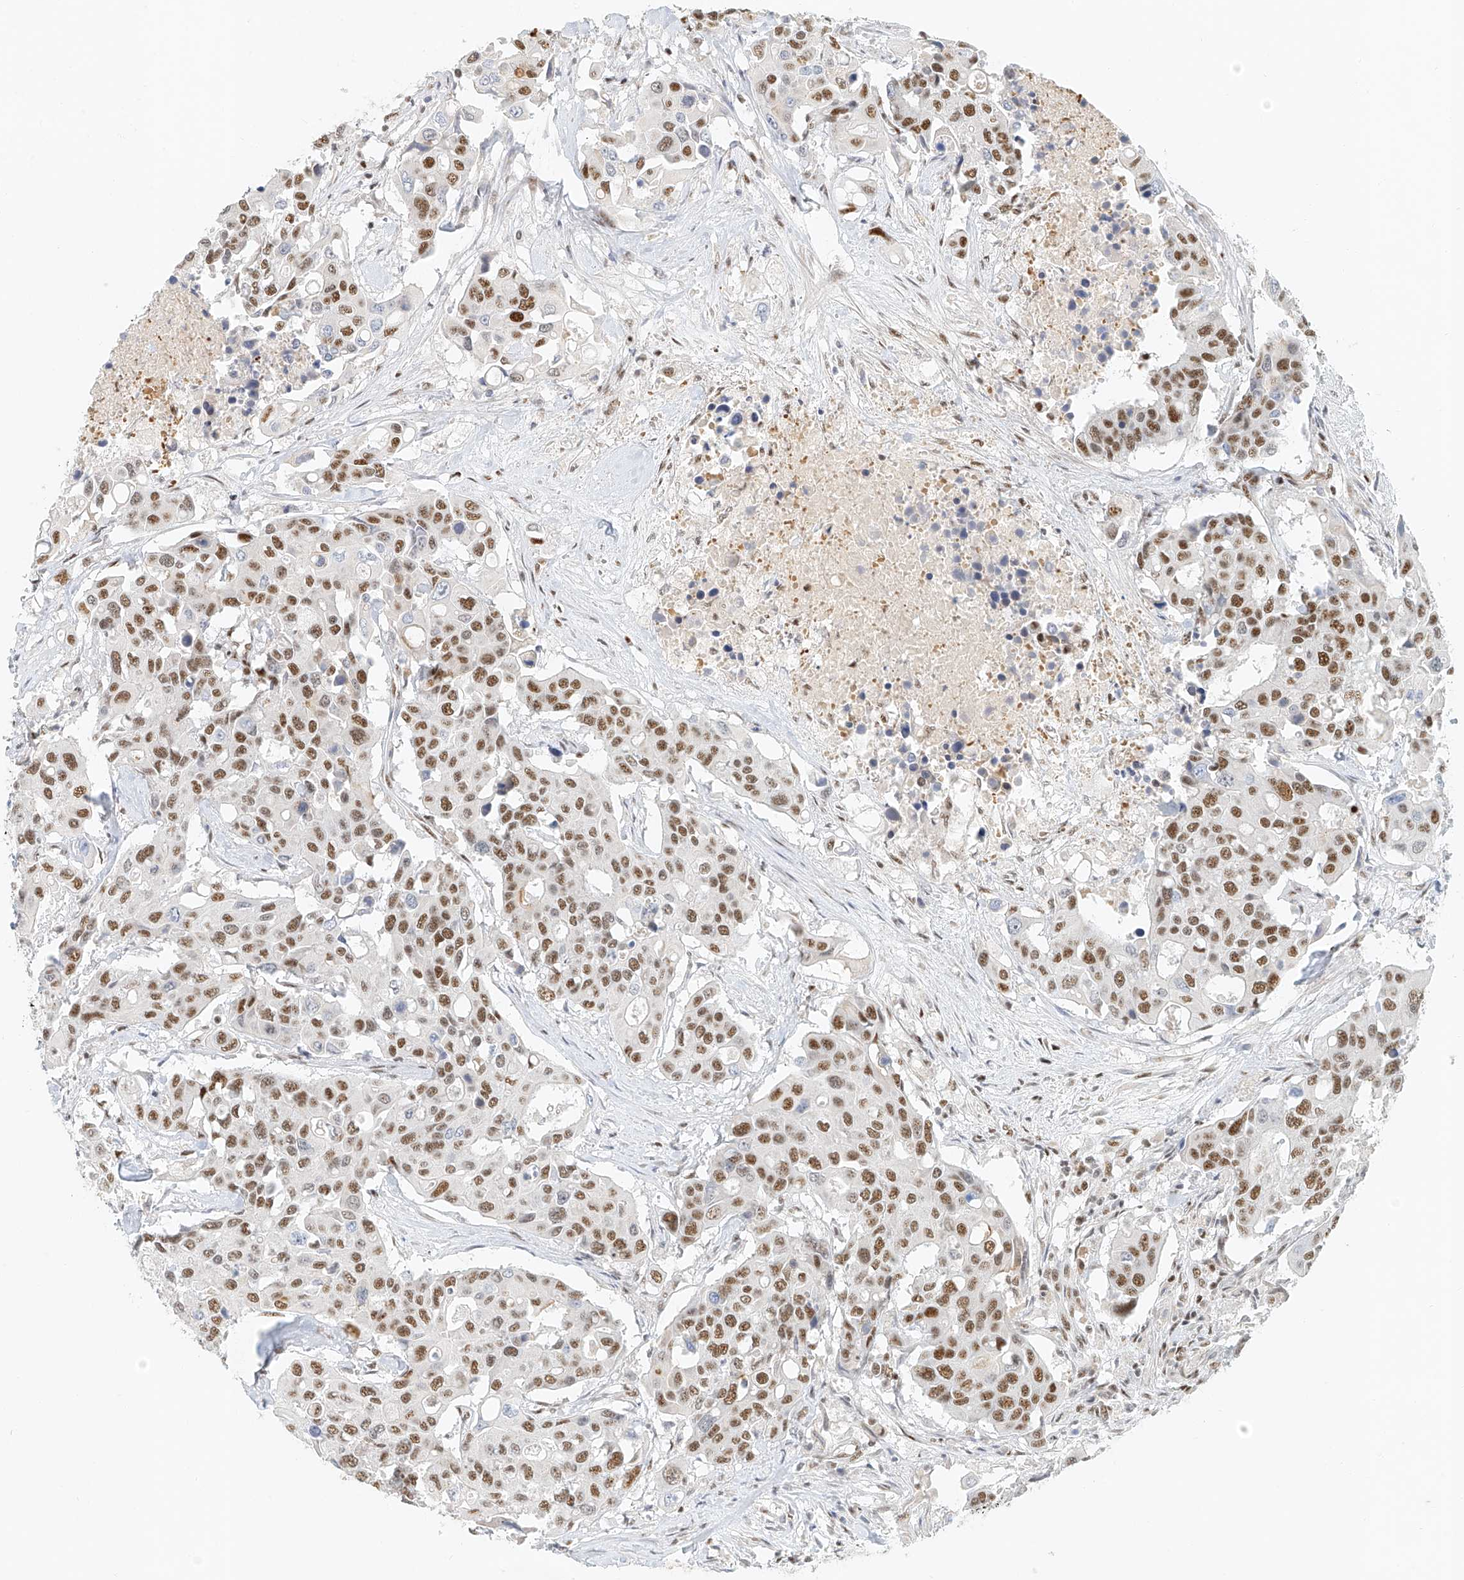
{"staining": {"intensity": "moderate", "quantity": ">75%", "location": "nuclear"}, "tissue": "colorectal cancer", "cell_type": "Tumor cells", "image_type": "cancer", "snomed": [{"axis": "morphology", "description": "Adenocarcinoma, NOS"}, {"axis": "topography", "description": "Colon"}], "caption": "Colorectal adenocarcinoma stained with a protein marker reveals moderate staining in tumor cells.", "gene": "CXorf58", "patient": {"sex": "male", "age": 77}}